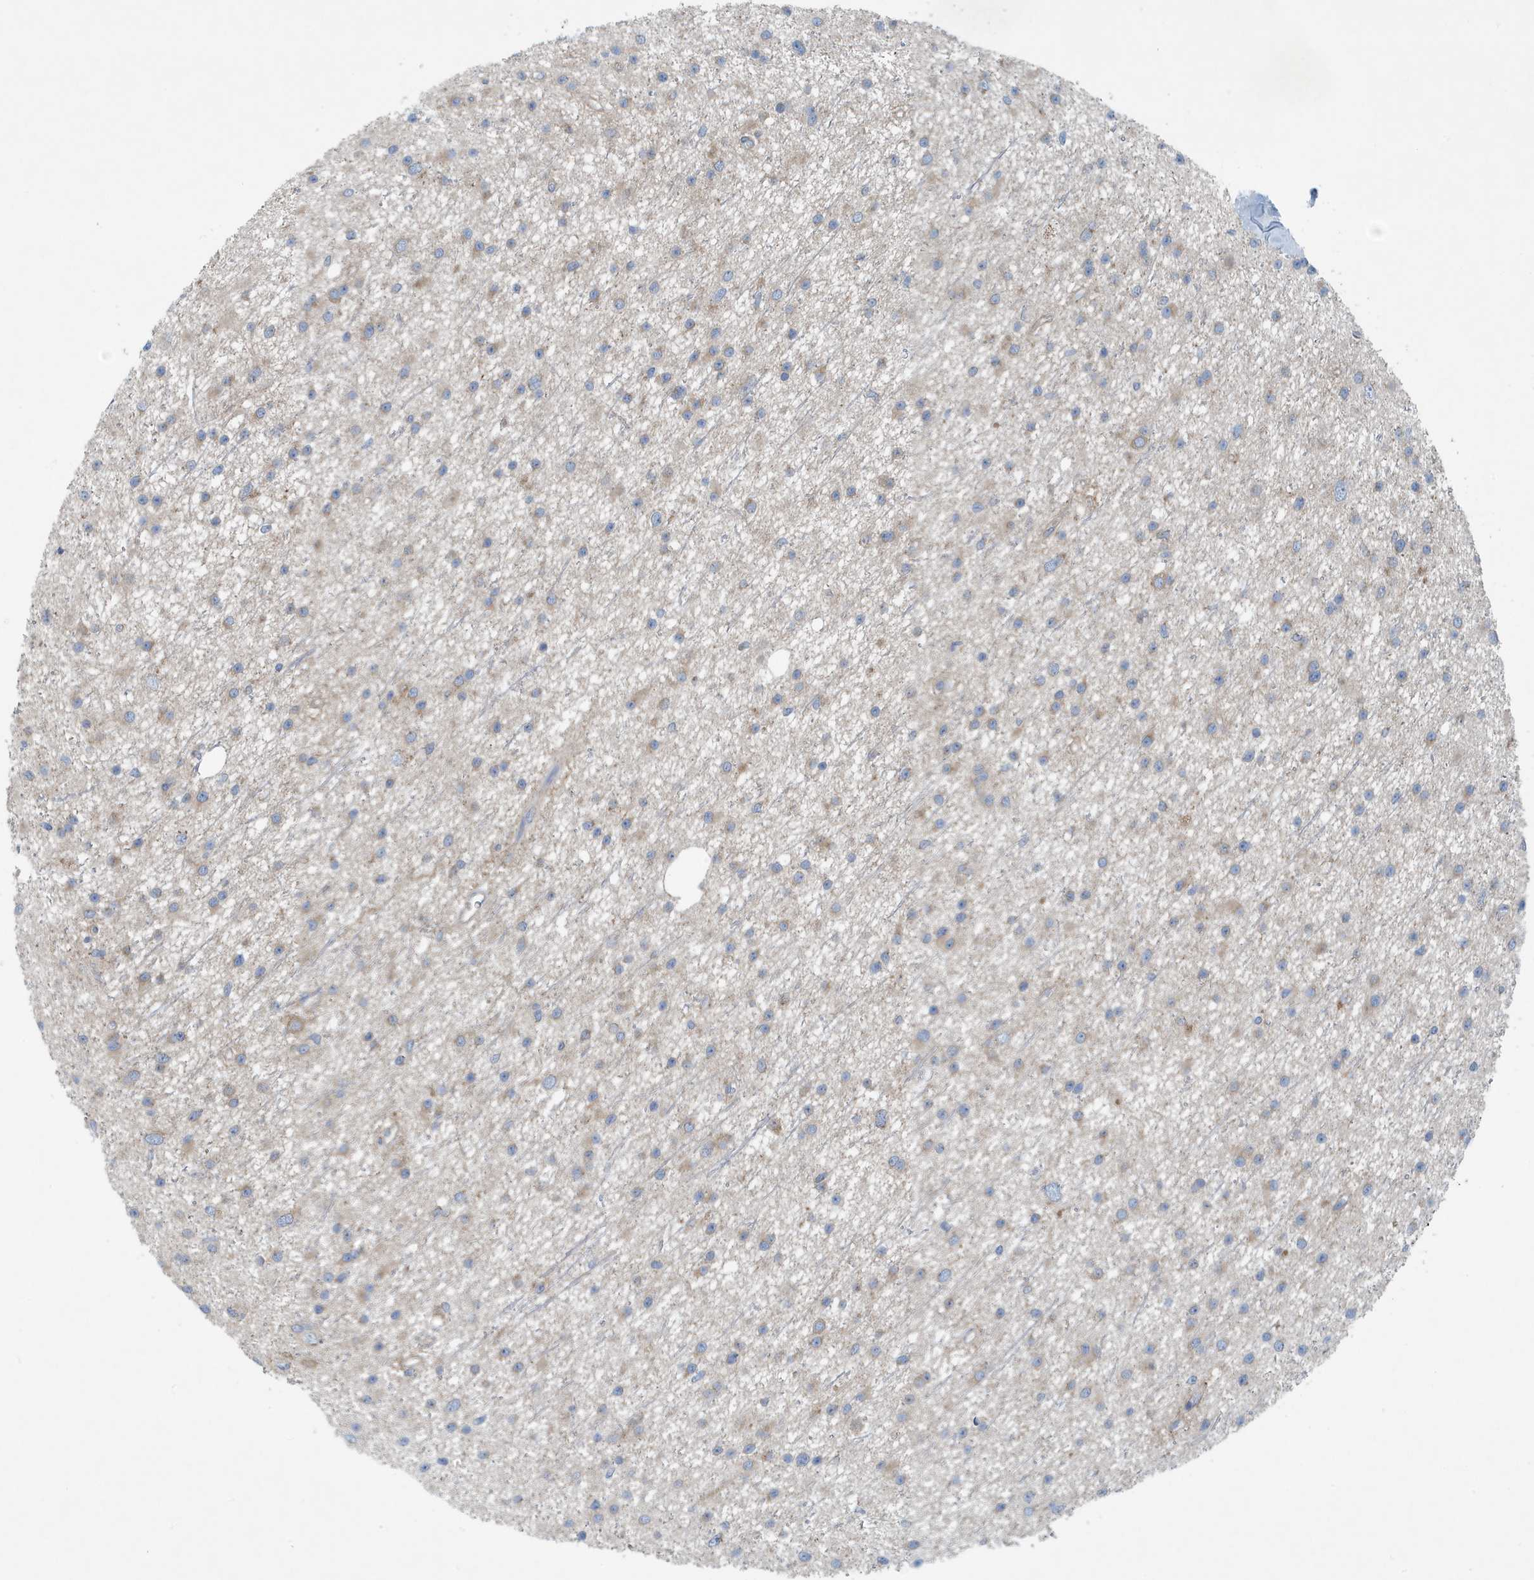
{"staining": {"intensity": "weak", "quantity": "25%-75%", "location": "cytoplasmic/membranous"}, "tissue": "glioma", "cell_type": "Tumor cells", "image_type": "cancer", "snomed": [{"axis": "morphology", "description": "Glioma, malignant, Low grade"}, {"axis": "topography", "description": "Cerebral cortex"}], "caption": "There is low levels of weak cytoplasmic/membranous expression in tumor cells of glioma, as demonstrated by immunohistochemical staining (brown color).", "gene": "PPM1M", "patient": {"sex": "female", "age": 39}}